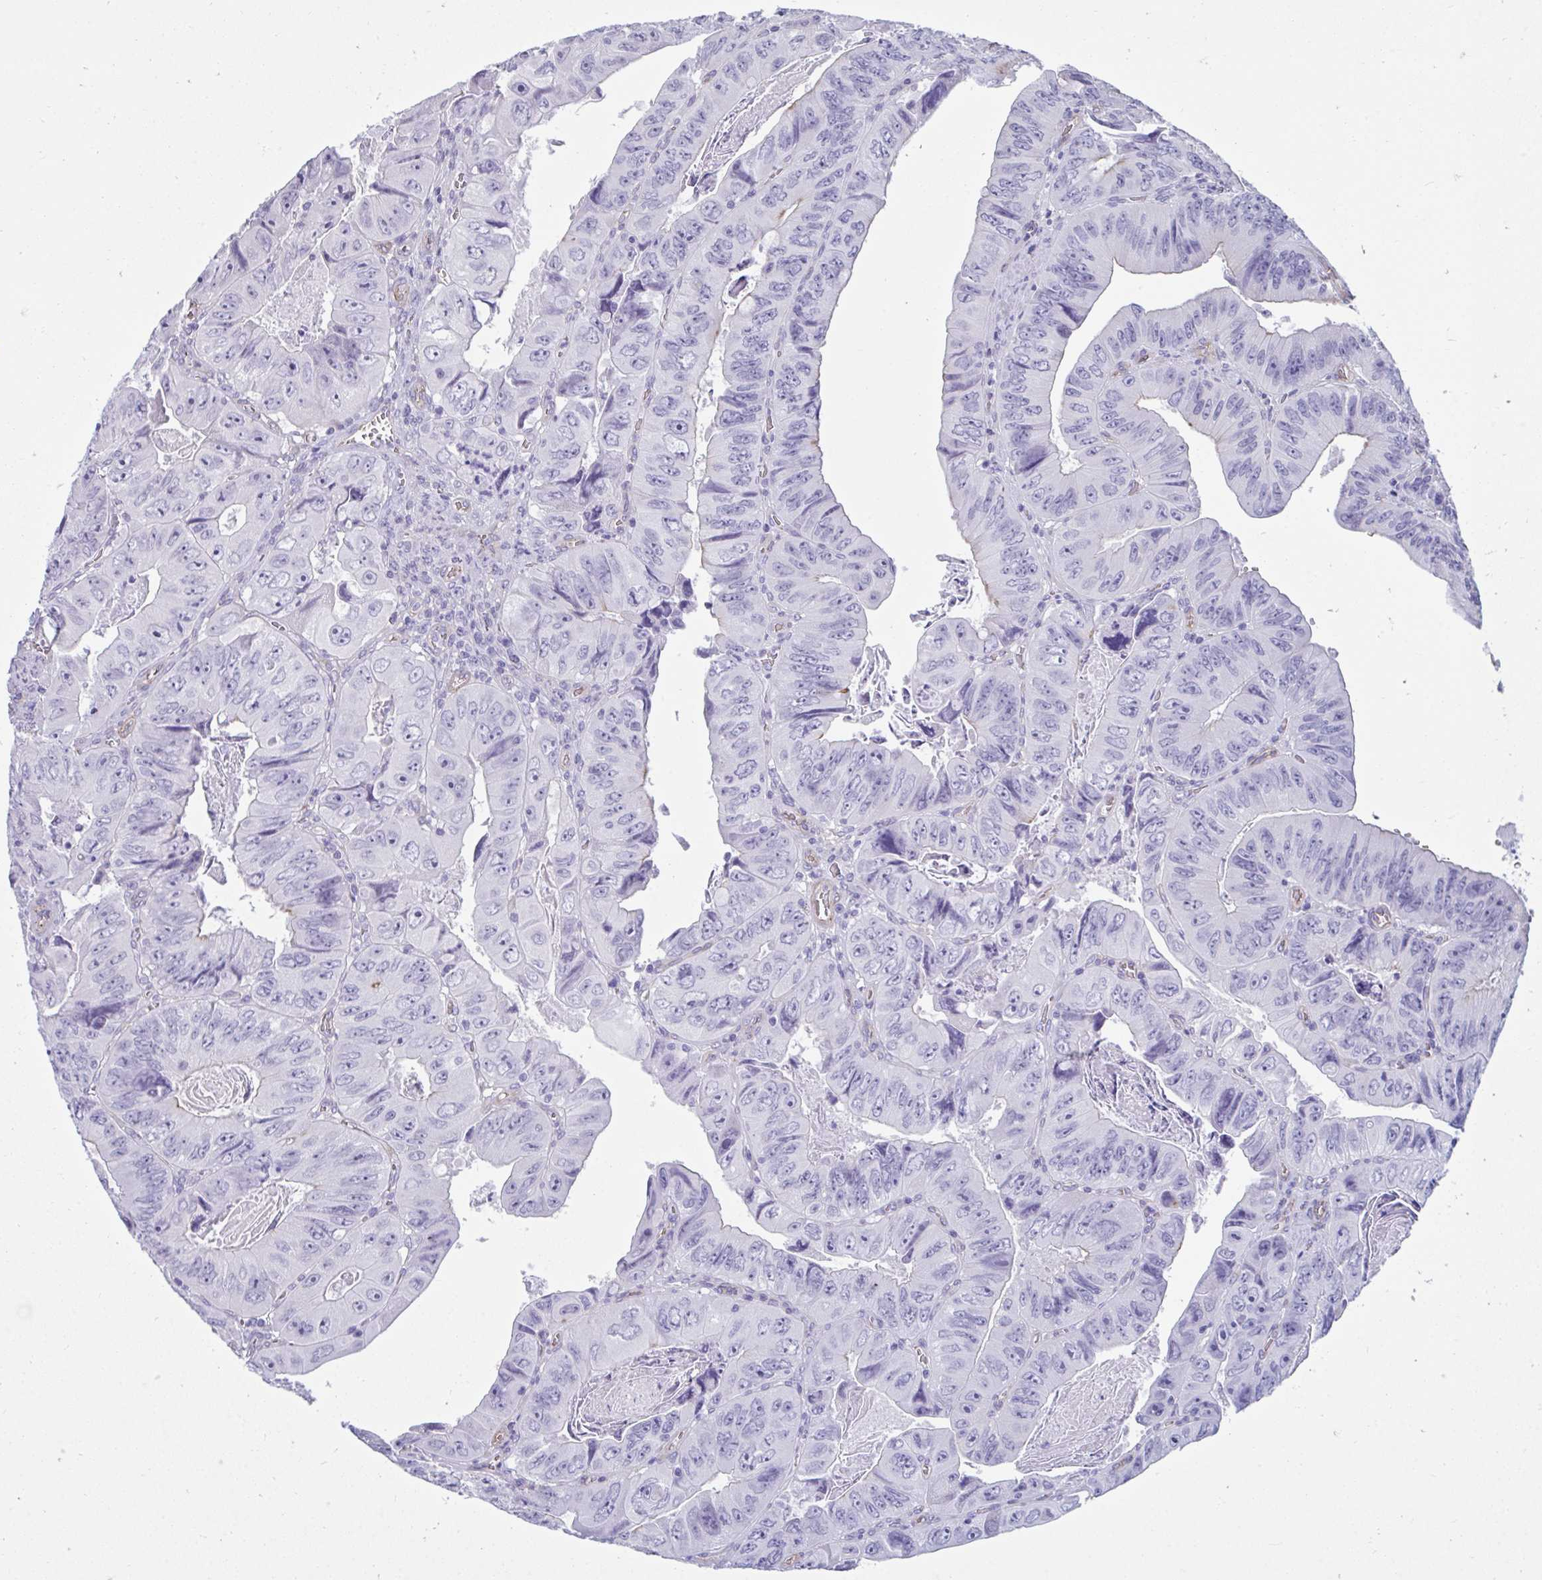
{"staining": {"intensity": "negative", "quantity": "none", "location": "none"}, "tissue": "colorectal cancer", "cell_type": "Tumor cells", "image_type": "cancer", "snomed": [{"axis": "morphology", "description": "Adenocarcinoma, NOS"}, {"axis": "topography", "description": "Colon"}], "caption": "Immunohistochemistry histopathology image of colorectal cancer stained for a protein (brown), which demonstrates no positivity in tumor cells.", "gene": "UBL3", "patient": {"sex": "female", "age": 84}}